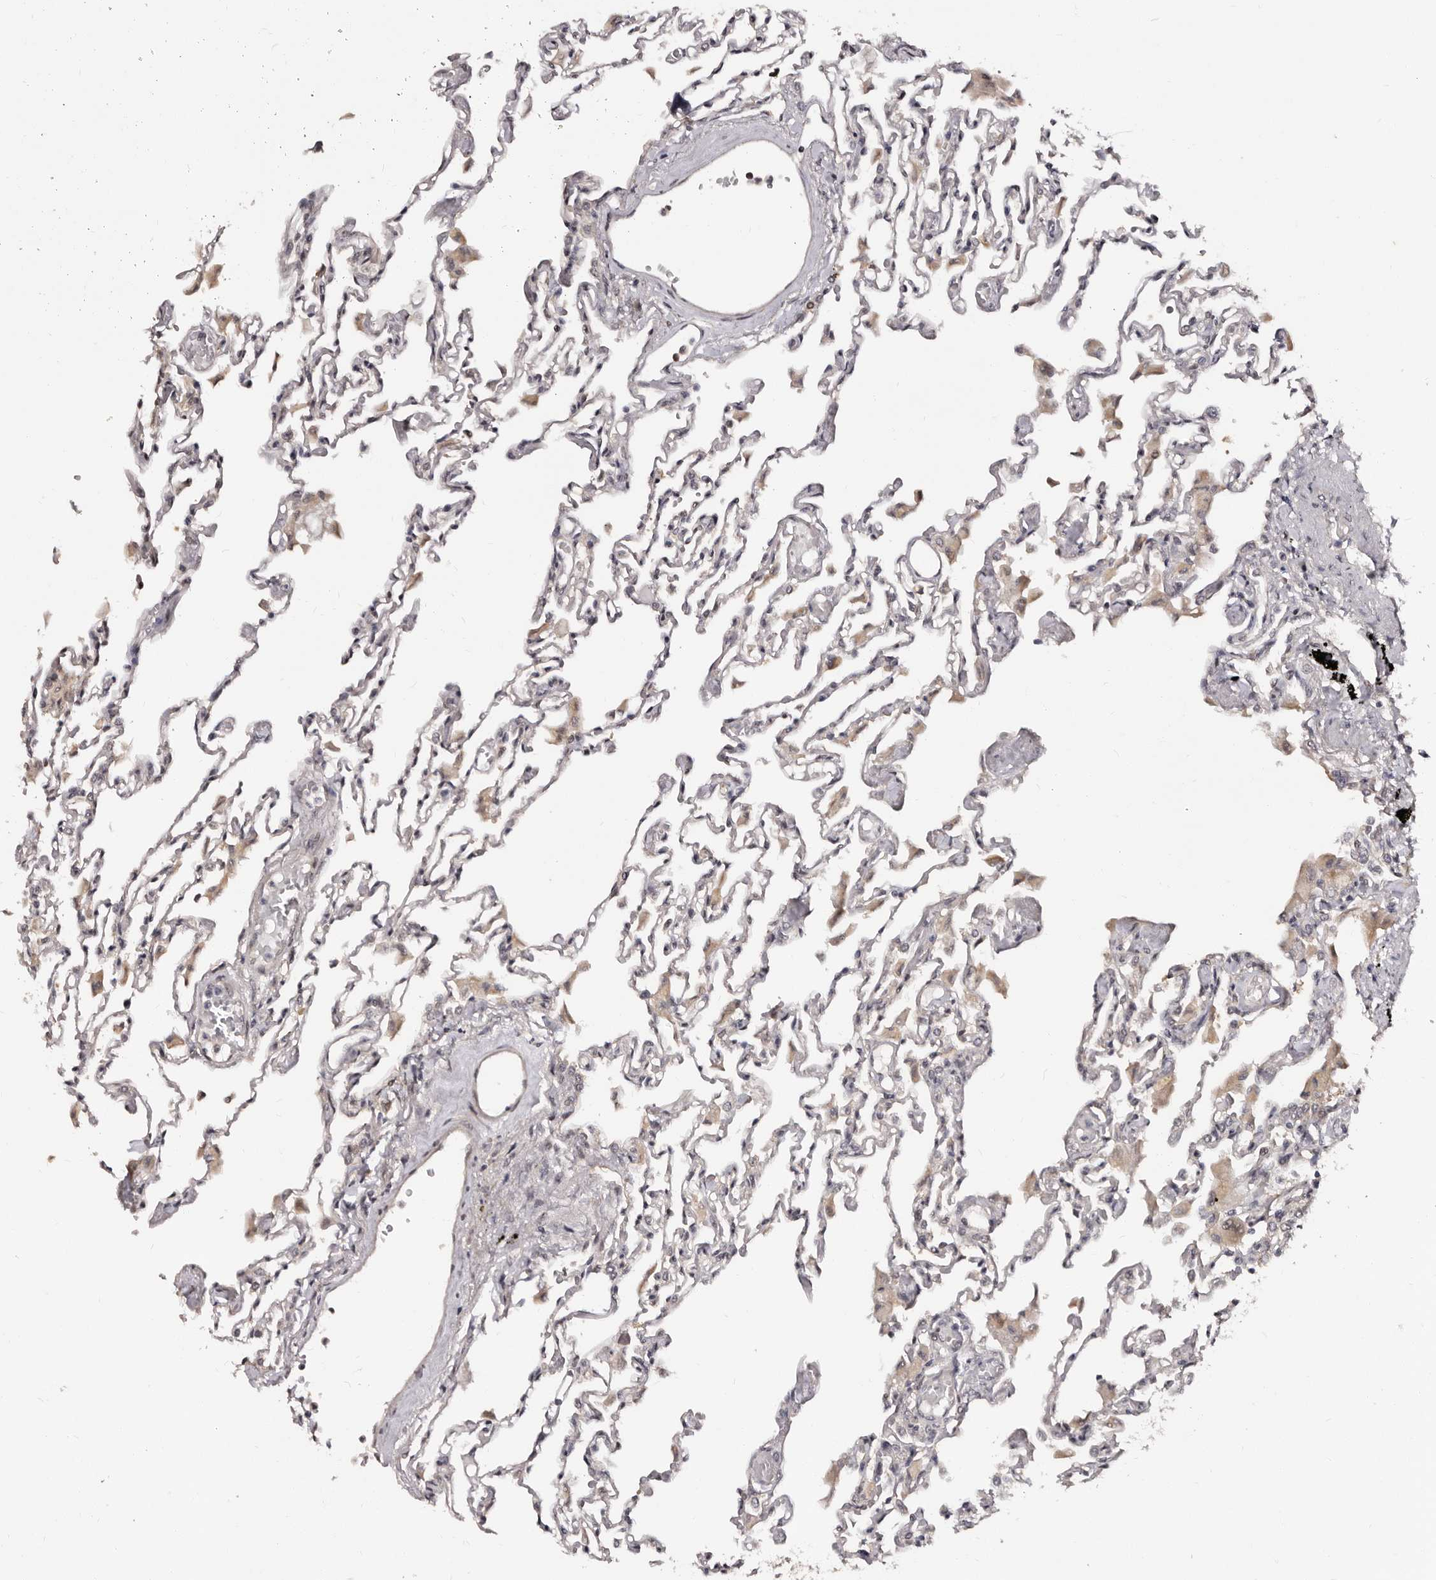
{"staining": {"intensity": "weak", "quantity": "<25%", "location": "cytoplasmic/membranous"}, "tissue": "lung", "cell_type": "Alveolar cells", "image_type": "normal", "snomed": [{"axis": "morphology", "description": "Normal tissue, NOS"}, {"axis": "topography", "description": "Bronchus"}, {"axis": "topography", "description": "Lung"}], "caption": "Immunohistochemistry micrograph of unremarkable lung: lung stained with DAB (3,3'-diaminobenzidine) displays no significant protein staining in alveolar cells.", "gene": "TBC1D22B", "patient": {"sex": "female", "age": 49}}